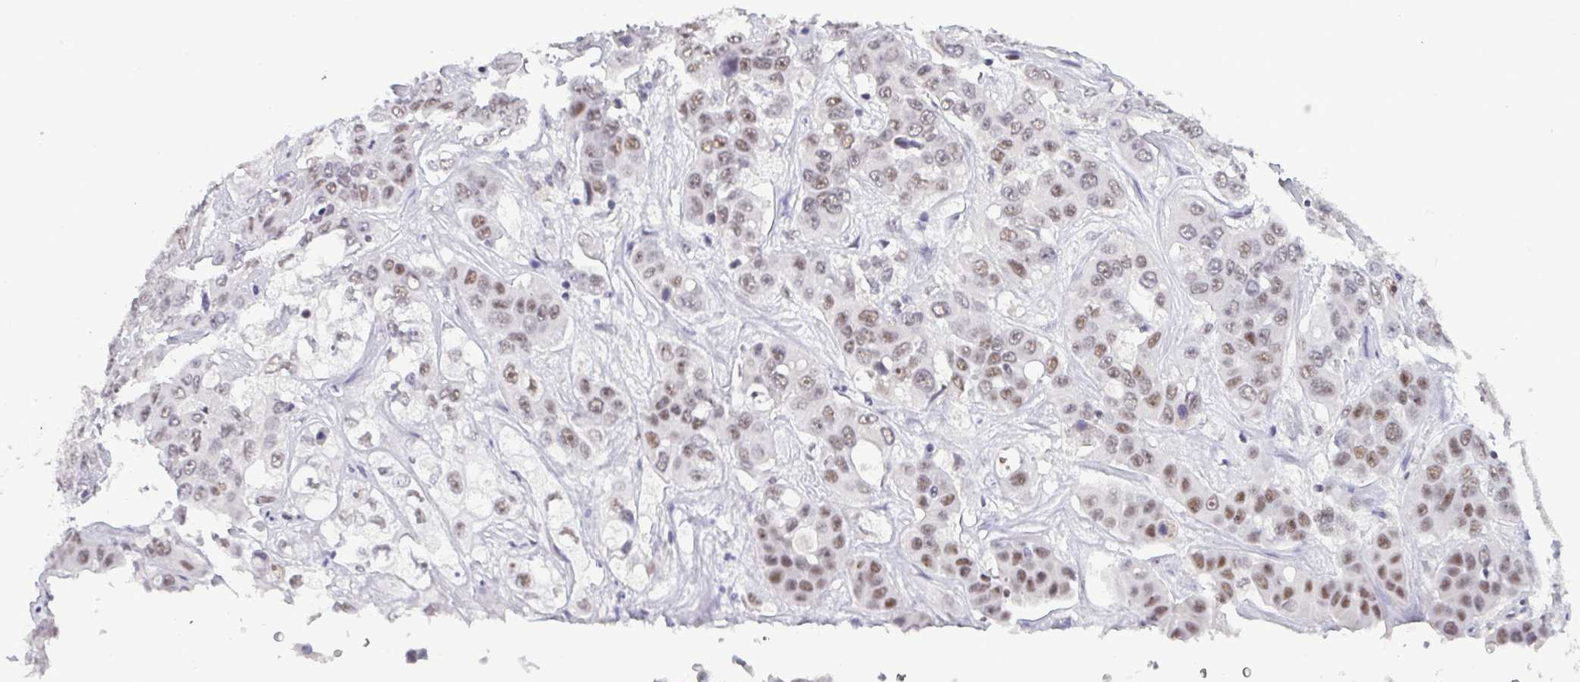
{"staining": {"intensity": "weak", "quantity": ">75%", "location": "nuclear"}, "tissue": "liver cancer", "cell_type": "Tumor cells", "image_type": "cancer", "snomed": [{"axis": "morphology", "description": "Cholangiocarcinoma"}, {"axis": "topography", "description": "Liver"}], "caption": "Immunohistochemical staining of human liver cancer (cholangiocarcinoma) reveals low levels of weak nuclear positivity in about >75% of tumor cells. Nuclei are stained in blue.", "gene": "PPP1R10", "patient": {"sex": "female", "age": 52}}